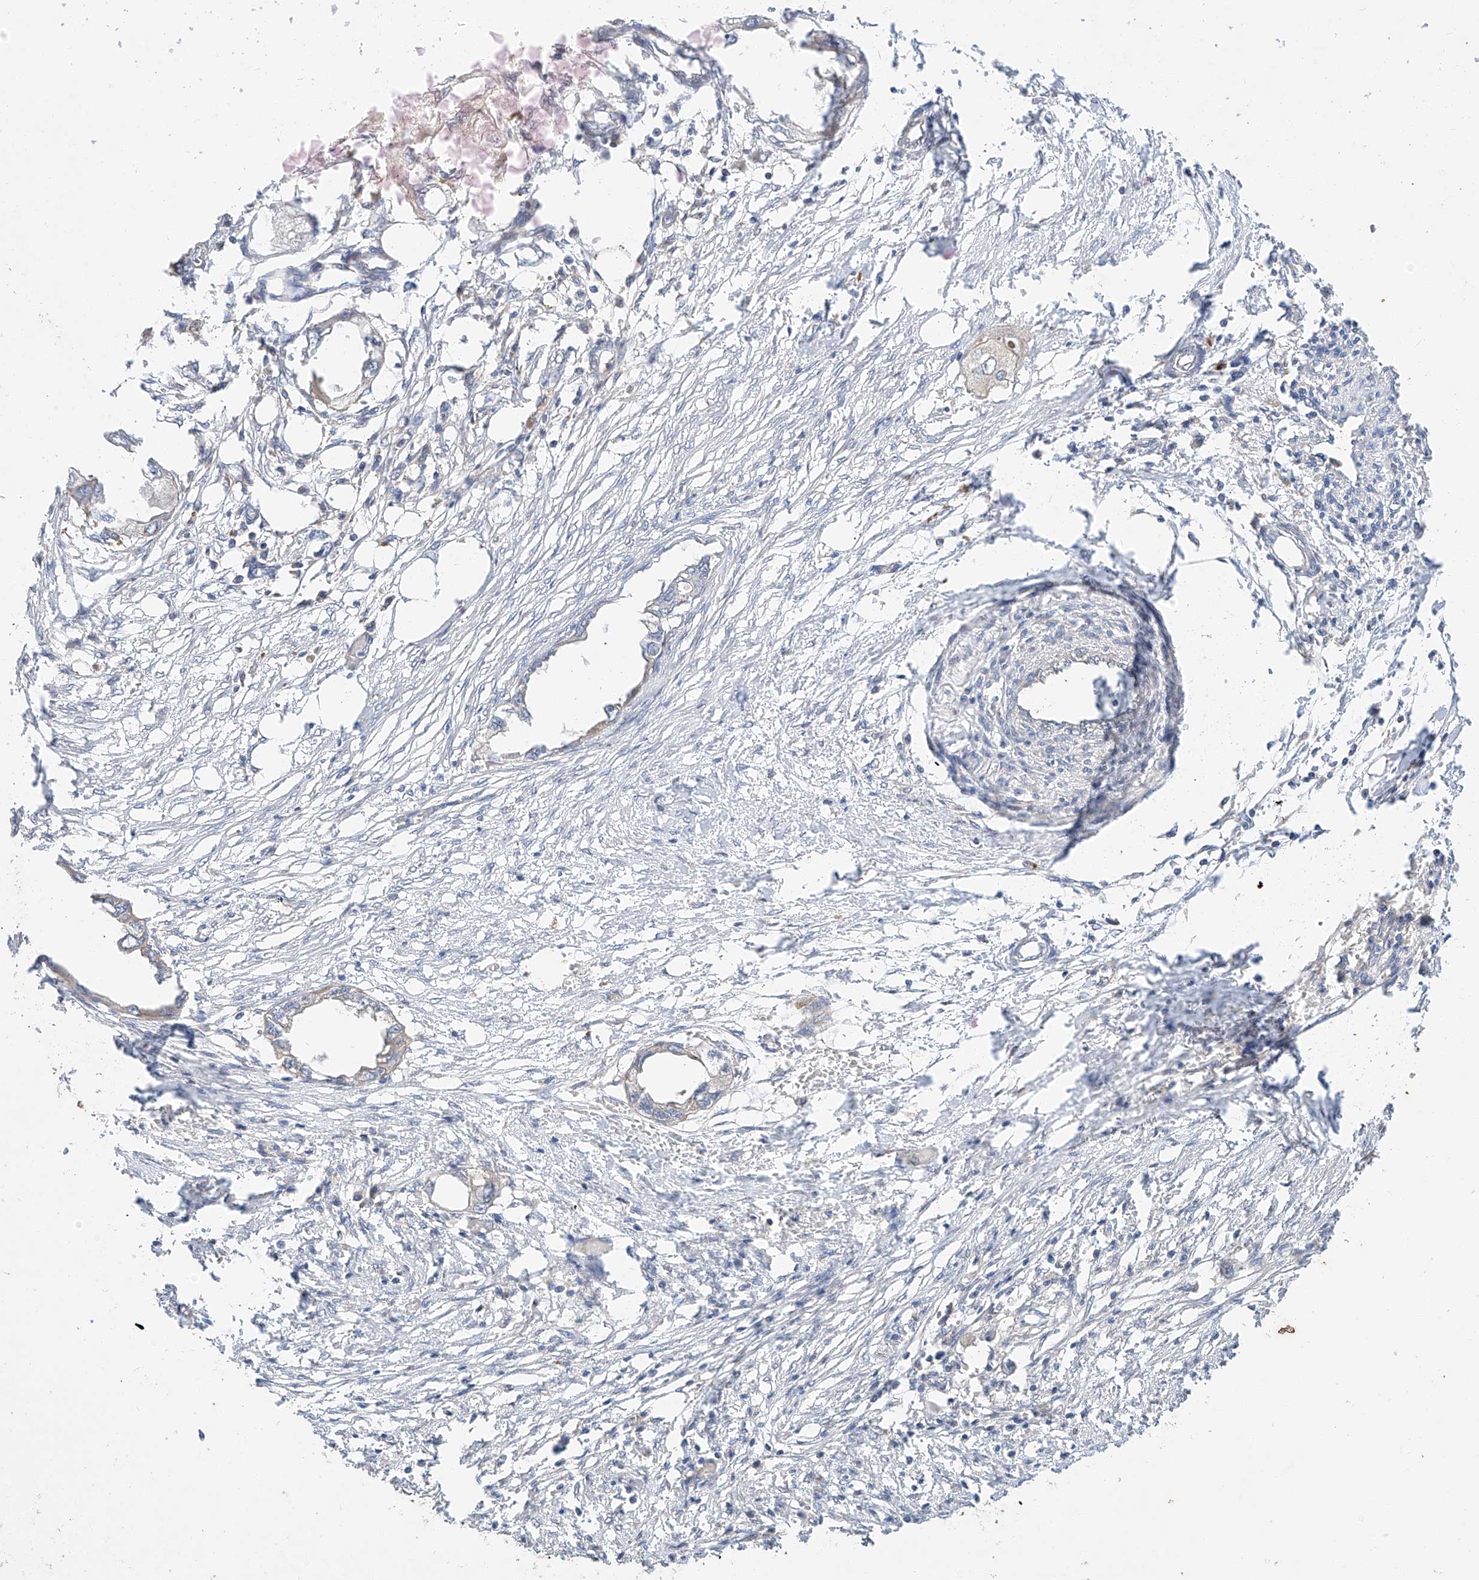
{"staining": {"intensity": "negative", "quantity": "none", "location": "none"}, "tissue": "endometrial cancer", "cell_type": "Tumor cells", "image_type": "cancer", "snomed": [{"axis": "morphology", "description": "Adenocarcinoma, NOS"}, {"axis": "morphology", "description": "Adenocarcinoma, metastatic, NOS"}, {"axis": "topography", "description": "Adipose tissue"}, {"axis": "topography", "description": "Endometrium"}], "caption": "Endometrial cancer was stained to show a protein in brown. There is no significant positivity in tumor cells. Brightfield microscopy of immunohistochemistry stained with DAB (3,3'-diaminobenzidine) (brown) and hematoxylin (blue), captured at high magnification.", "gene": "XPNPEP1", "patient": {"sex": "female", "age": 67}}